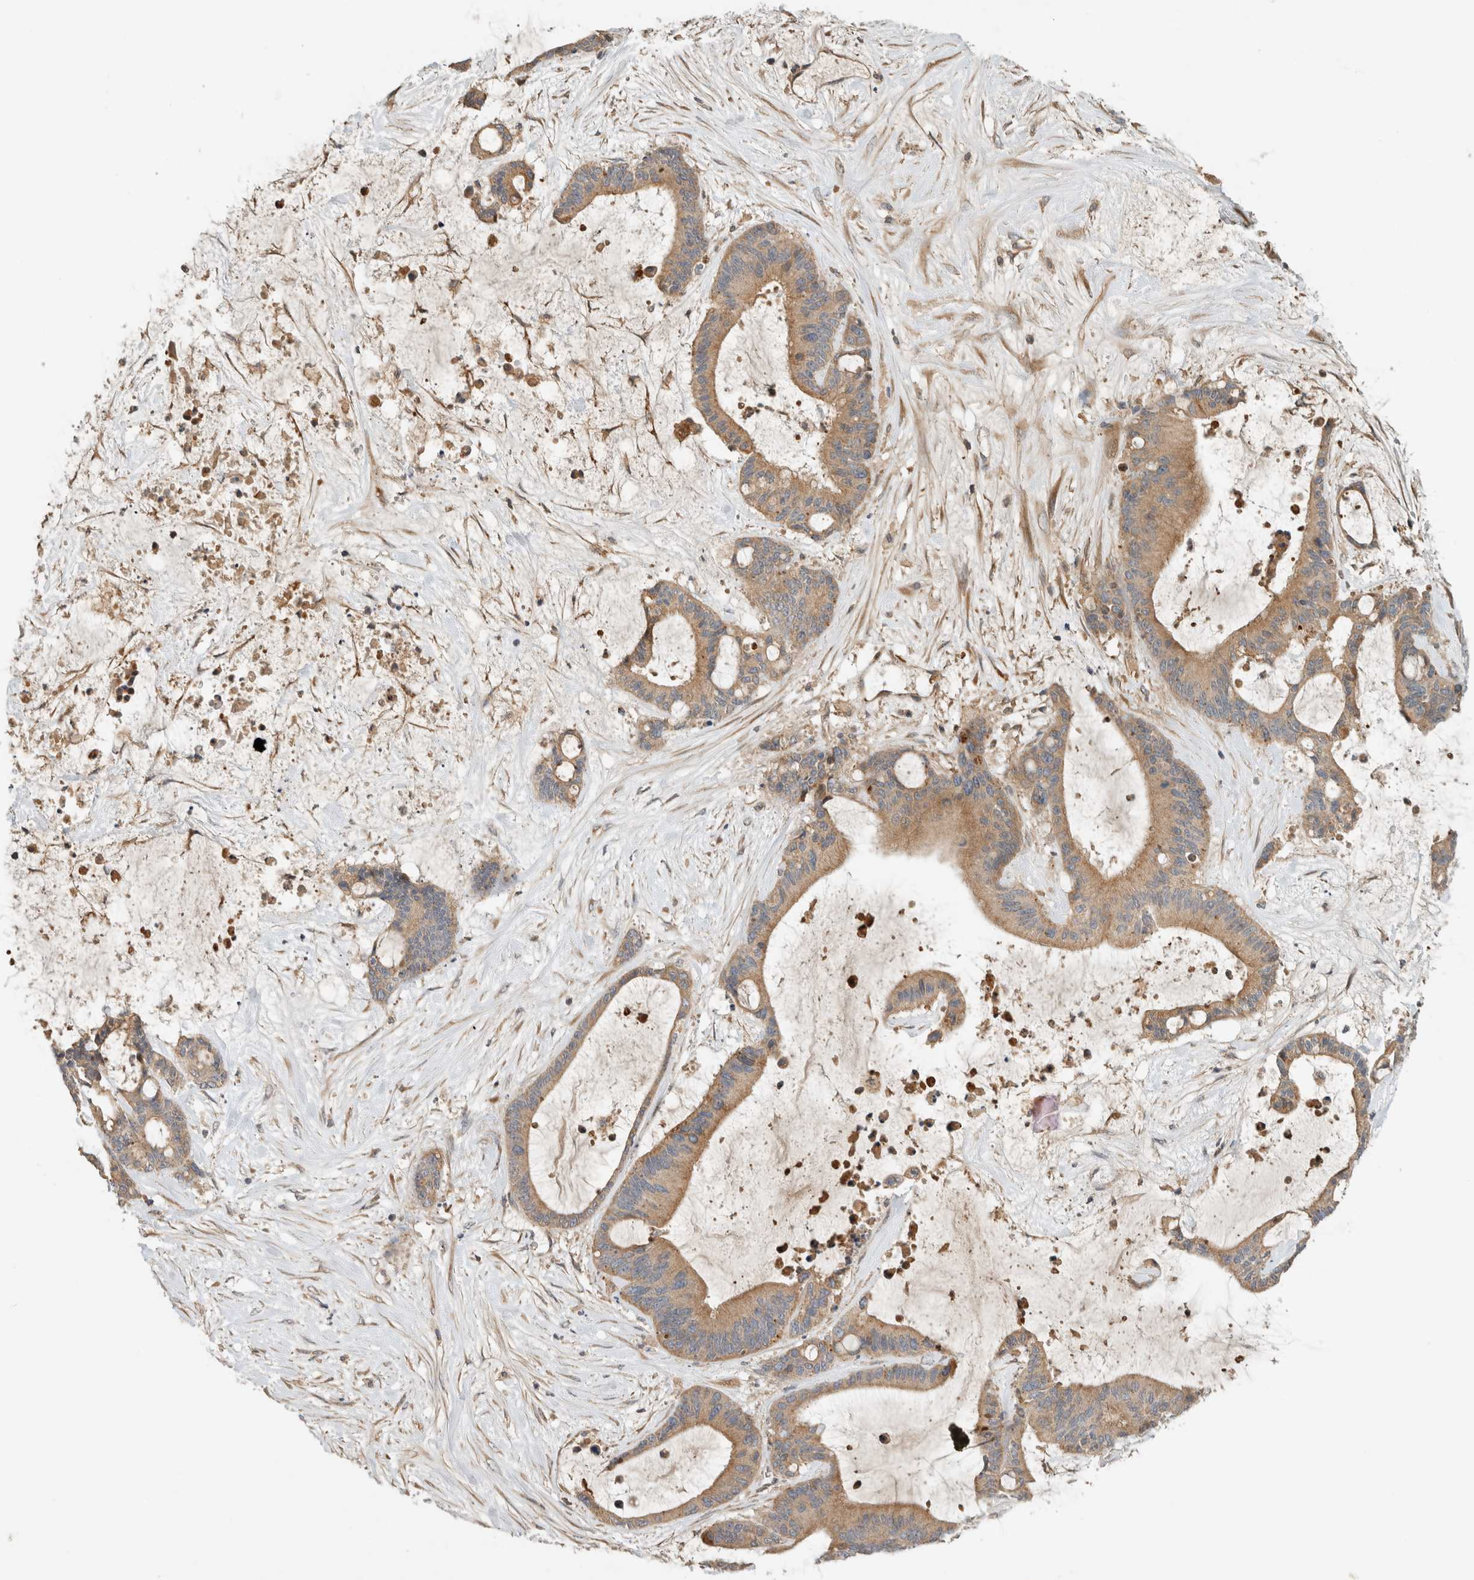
{"staining": {"intensity": "moderate", "quantity": "<25%", "location": "cytoplasmic/membranous"}, "tissue": "liver cancer", "cell_type": "Tumor cells", "image_type": "cancer", "snomed": [{"axis": "morphology", "description": "Cholangiocarcinoma"}, {"axis": "topography", "description": "Liver"}], "caption": "Cholangiocarcinoma (liver) was stained to show a protein in brown. There is low levels of moderate cytoplasmic/membranous staining in approximately <25% of tumor cells. (Brightfield microscopy of DAB IHC at high magnification).", "gene": "ARMC9", "patient": {"sex": "female", "age": 73}}